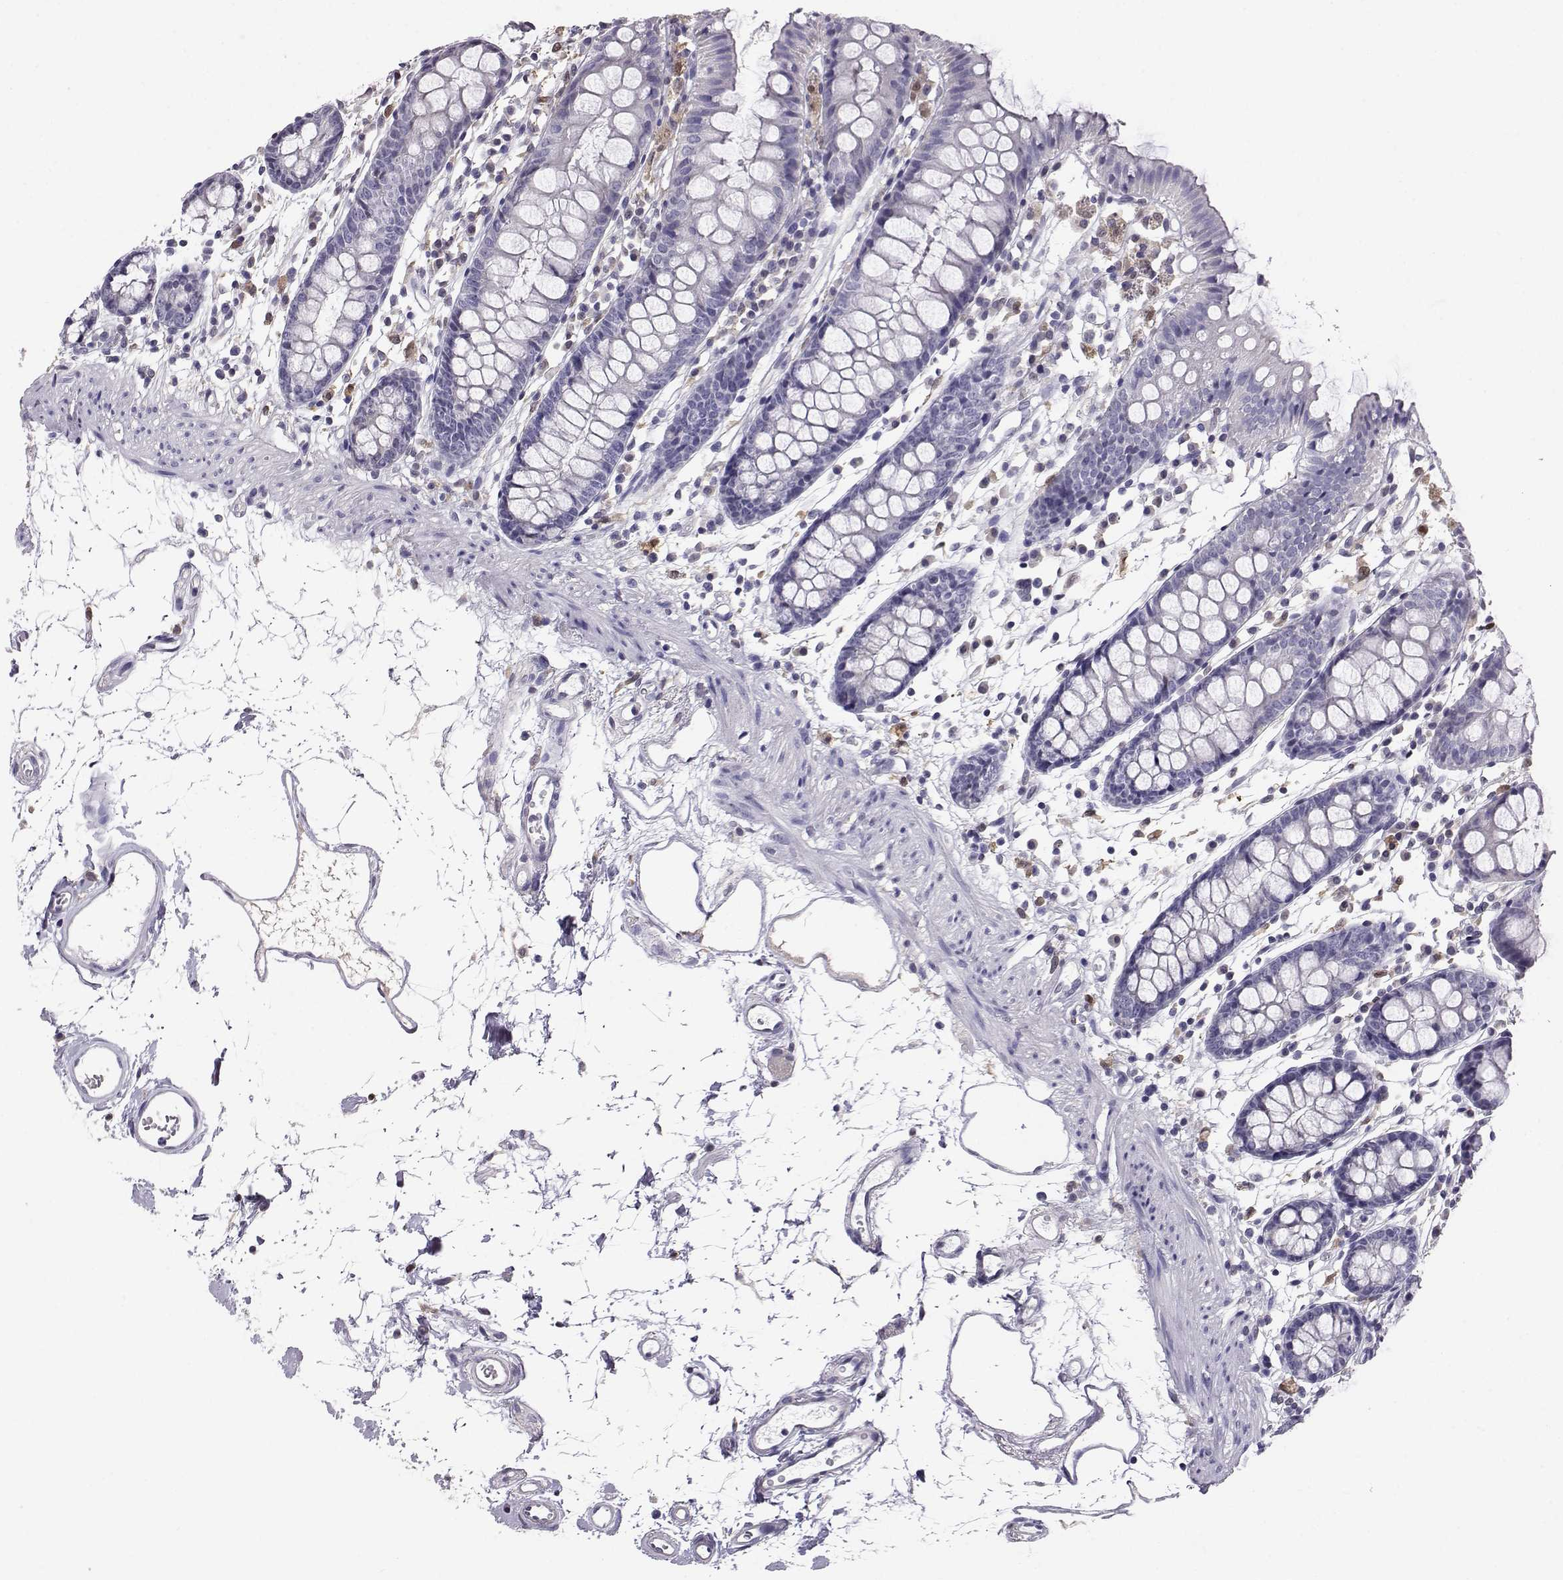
{"staining": {"intensity": "negative", "quantity": "none", "location": "none"}, "tissue": "colon", "cell_type": "Endothelial cells", "image_type": "normal", "snomed": [{"axis": "morphology", "description": "Normal tissue, NOS"}, {"axis": "topography", "description": "Colon"}], "caption": "Immunohistochemical staining of unremarkable colon reveals no significant positivity in endothelial cells.", "gene": "AKR1B1", "patient": {"sex": "female", "age": 84}}